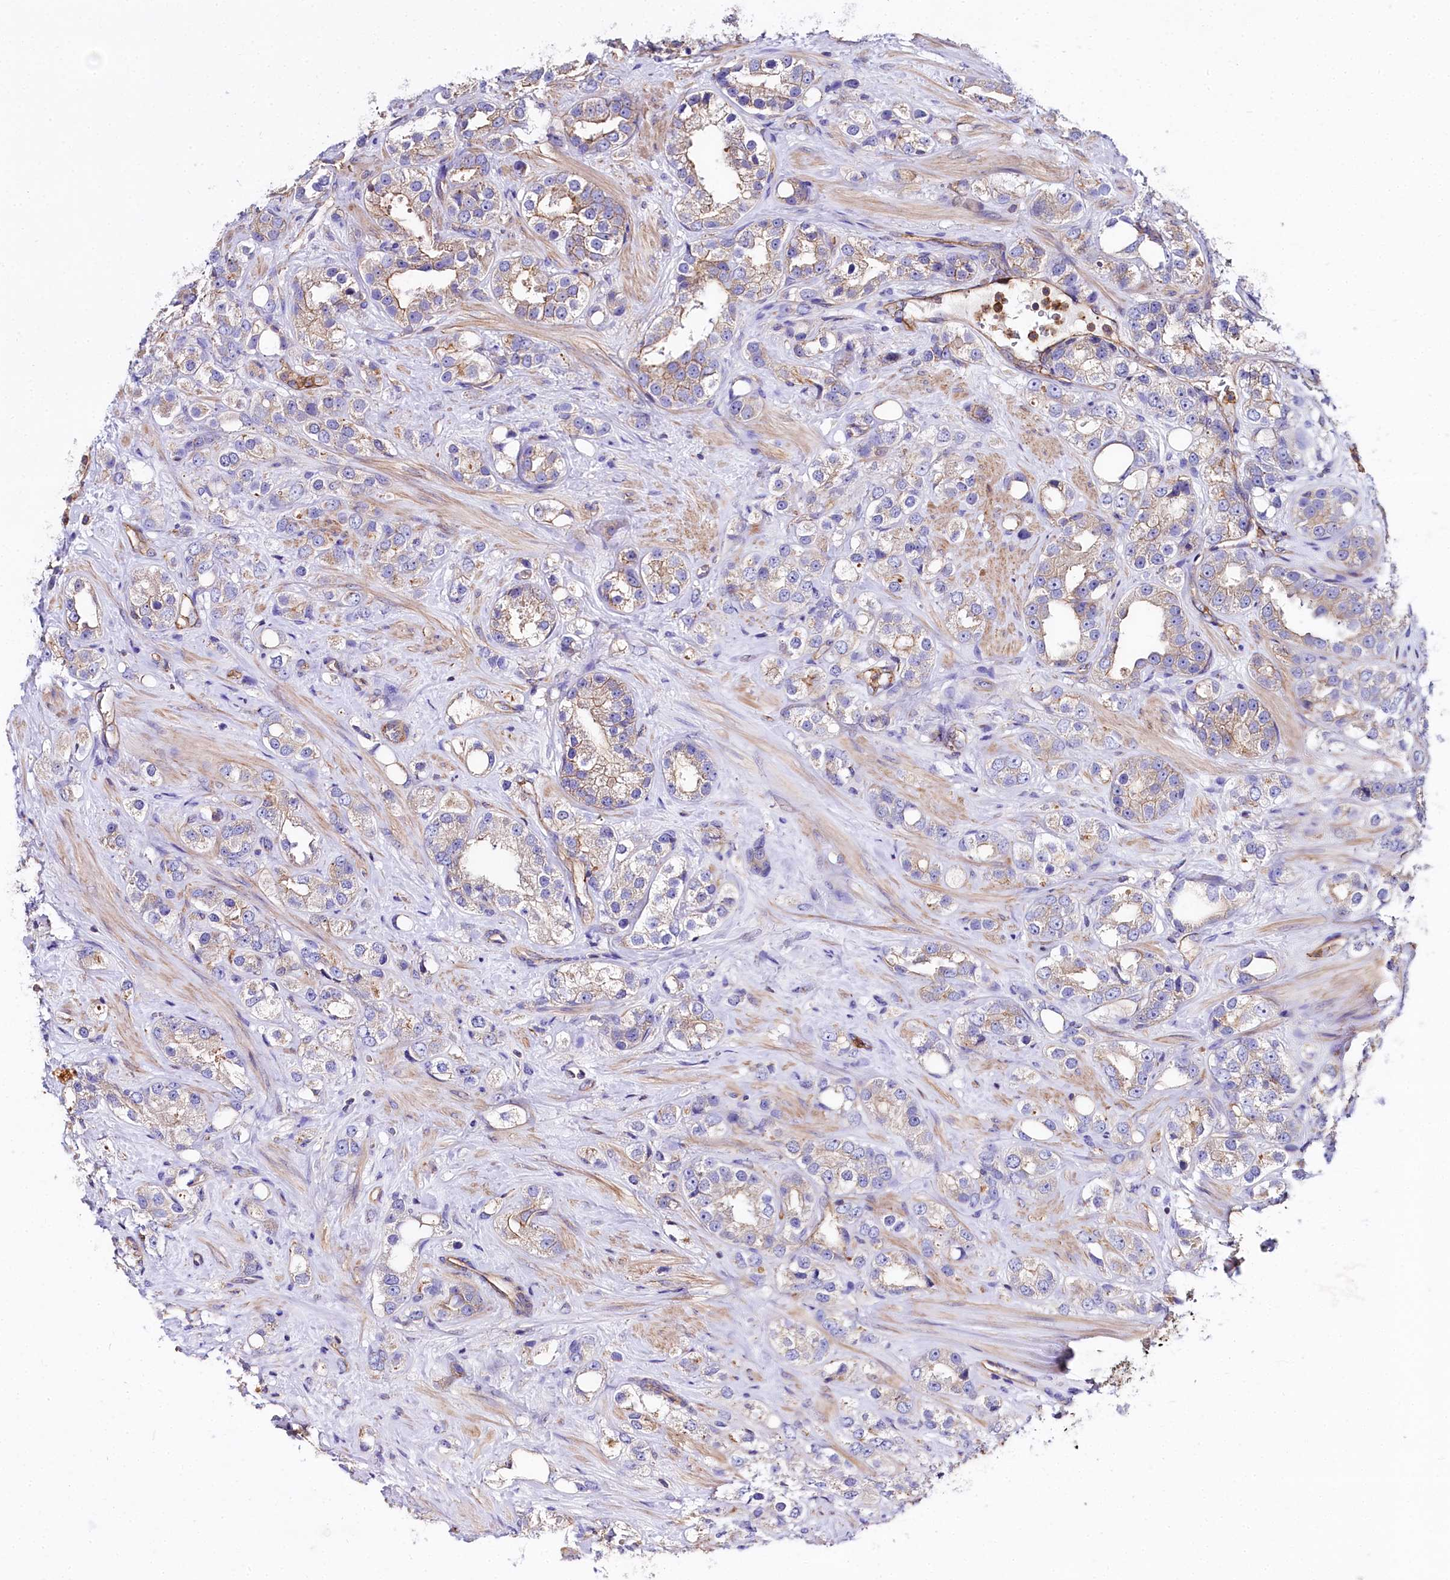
{"staining": {"intensity": "moderate", "quantity": "<25%", "location": "cytoplasmic/membranous"}, "tissue": "prostate cancer", "cell_type": "Tumor cells", "image_type": "cancer", "snomed": [{"axis": "morphology", "description": "Adenocarcinoma, NOS"}, {"axis": "topography", "description": "Prostate"}], "caption": "About <25% of tumor cells in prostate adenocarcinoma reveal moderate cytoplasmic/membranous protein staining as visualized by brown immunohistochemical staining.", "gene": "FCHSD2", "patient": {"sex": "male", "age": 79}}